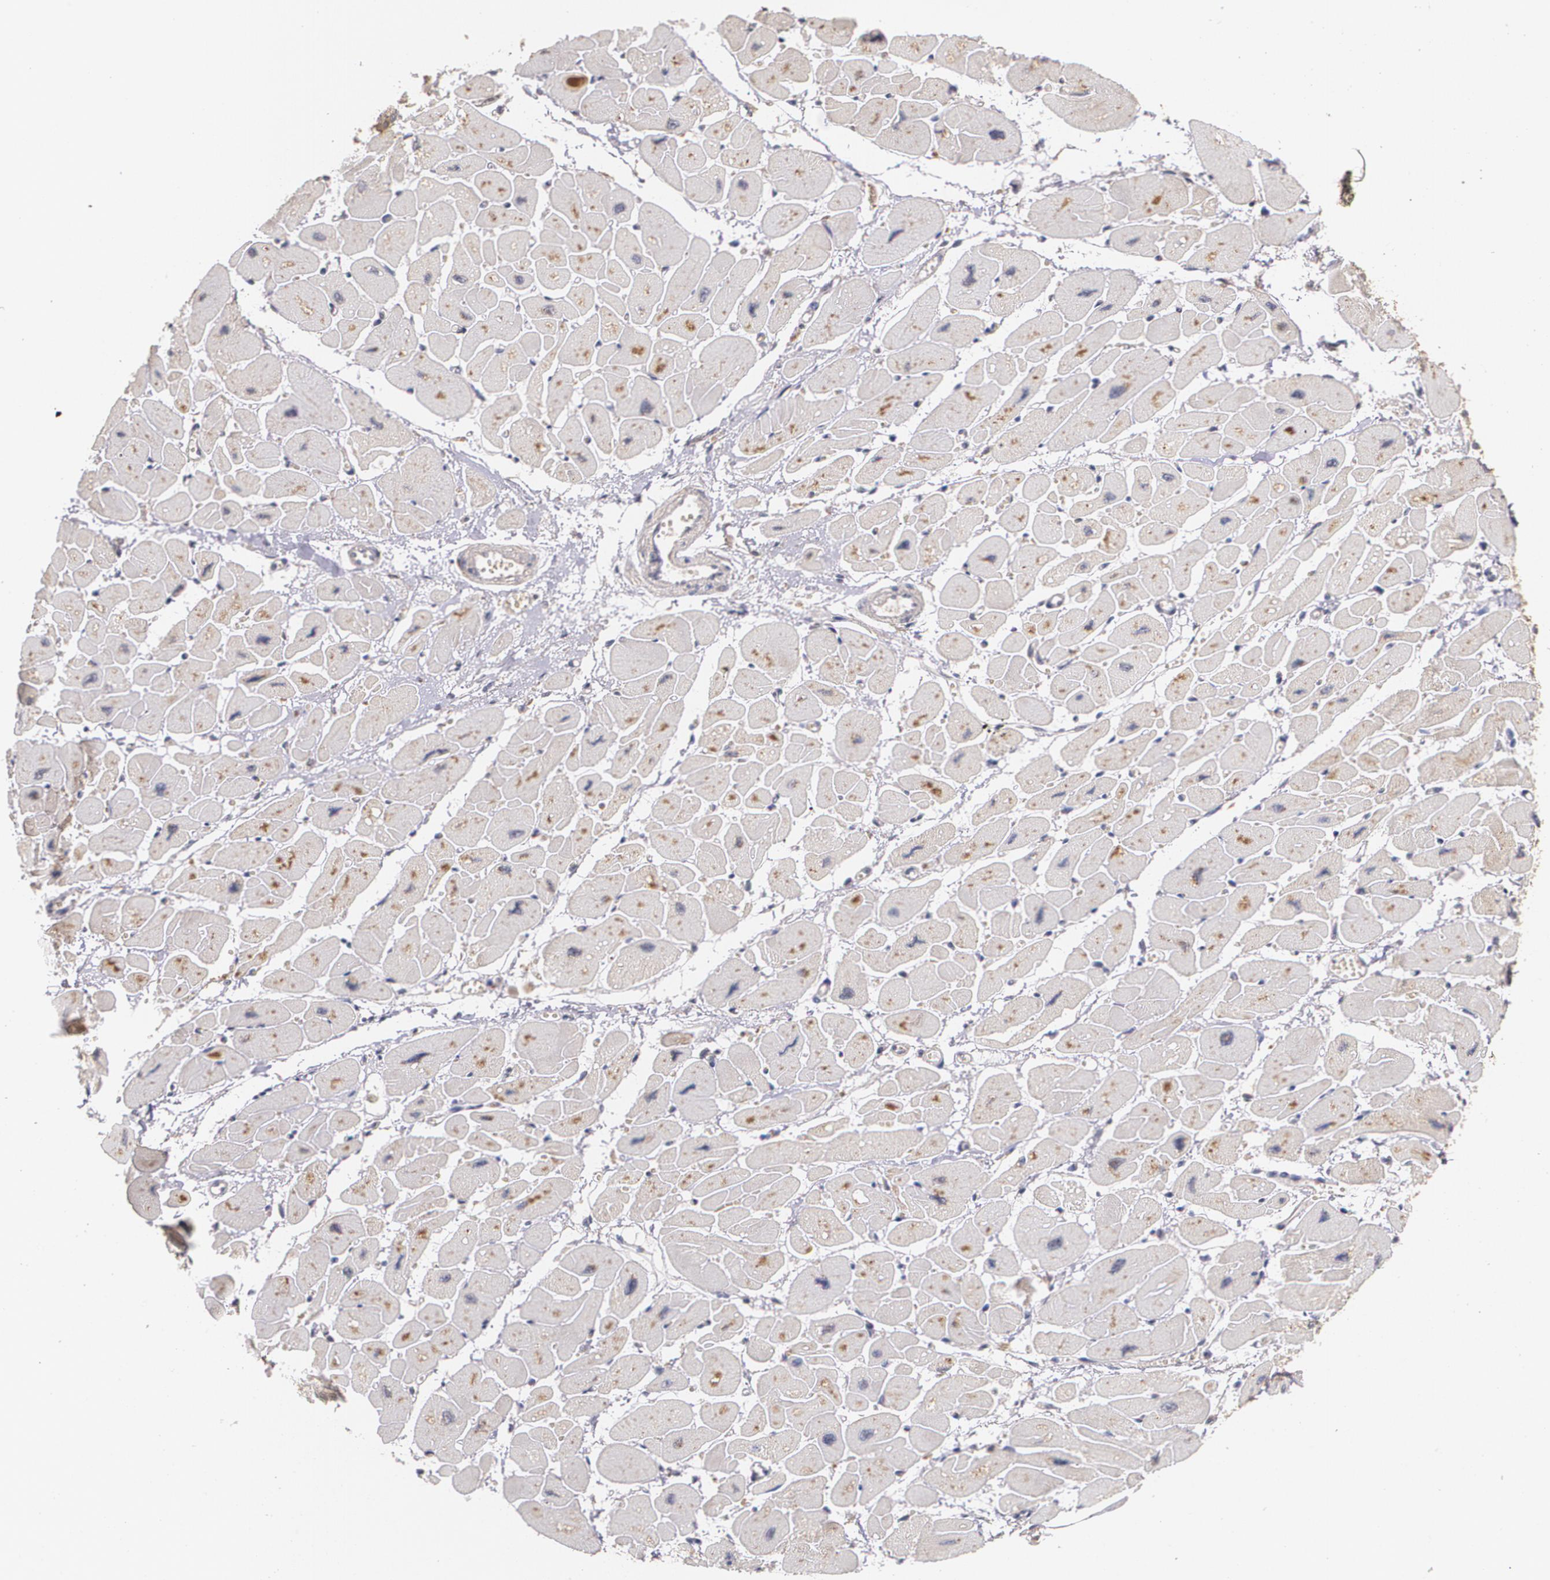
{"staining": {"intensity": "moderate", "quantity": ">75%", "location": "nuclear"}, "tissue": "heart muscle", "cell_type": "Cardiomyocytes", "image_type": "normal", "snomed": [{"axis": "morphology", "description": "Normal tissue, NOS"}, {"axis": "topography", "description": "Heart"}], "caption": "High-power microscopy captured an IHC histopathology image of benign heart muscle, revealing moderate nuclear staining in approximately >75% of cardiomyocytes.", "gene": "IFNGR2", "patient": {"sex": "female", "age": 54}}